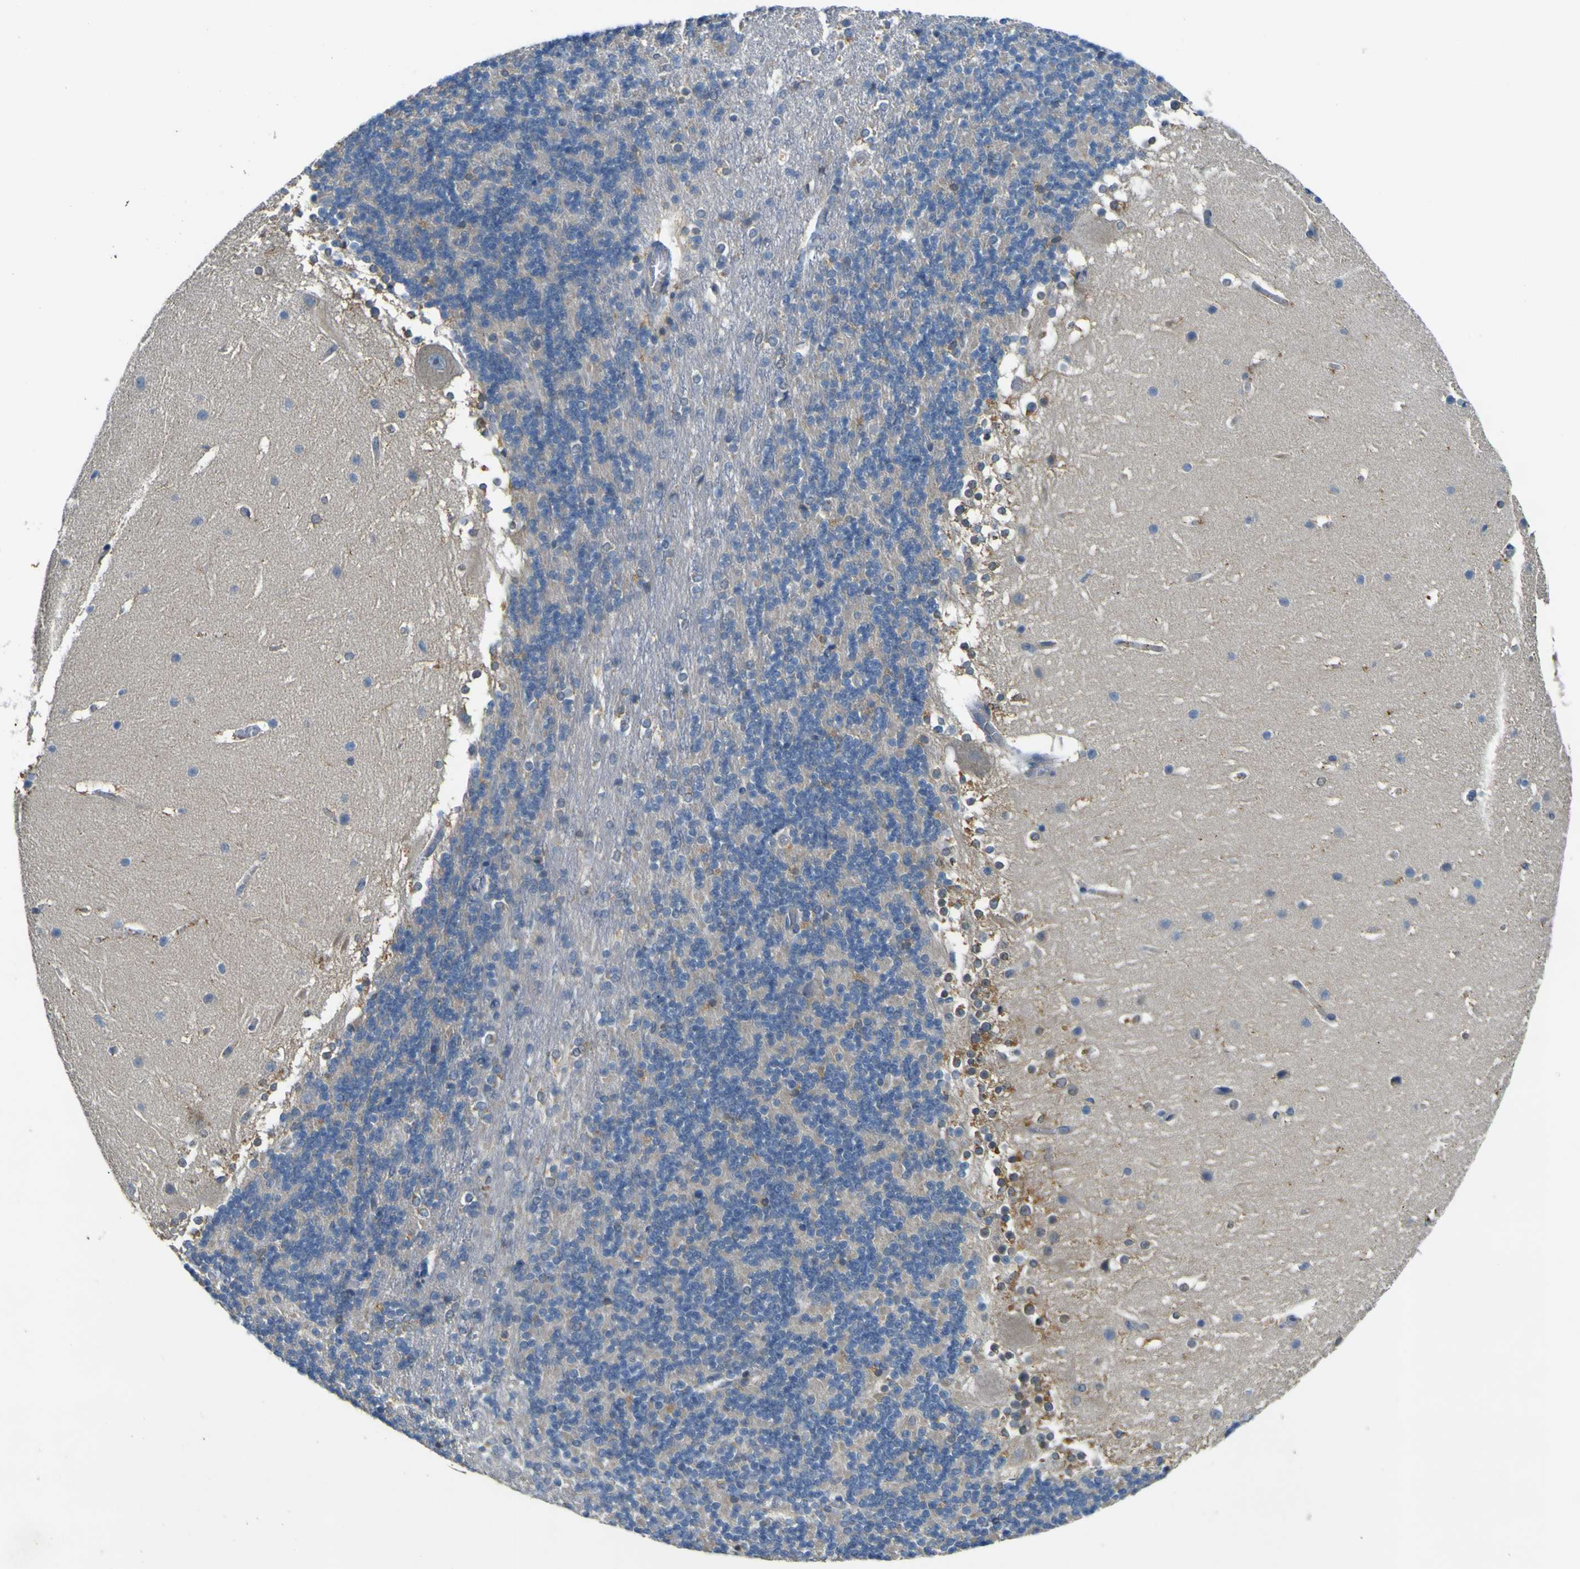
{"staining": {"intensity": "negative", "quantity": "none", "location": "none"}, "tissue": "cerebellum", "cell_type": "Cells in granular layer", "image_type": "normal", "snomed": [{"axis": "morphology", "description": "Normal tissue, NOS"}, {"axis": "topography", "description": "Cerebellum"}], "caption": "Immunohistochemistry image of normal cerebellum stained for a protein (brown), which exhibits no positivity in cells in granular layer. (Brightfield microscopy of DAB IHC at high magnification).", "gene": "LDLR", "patient": {"sex": "female", "age": 19}}